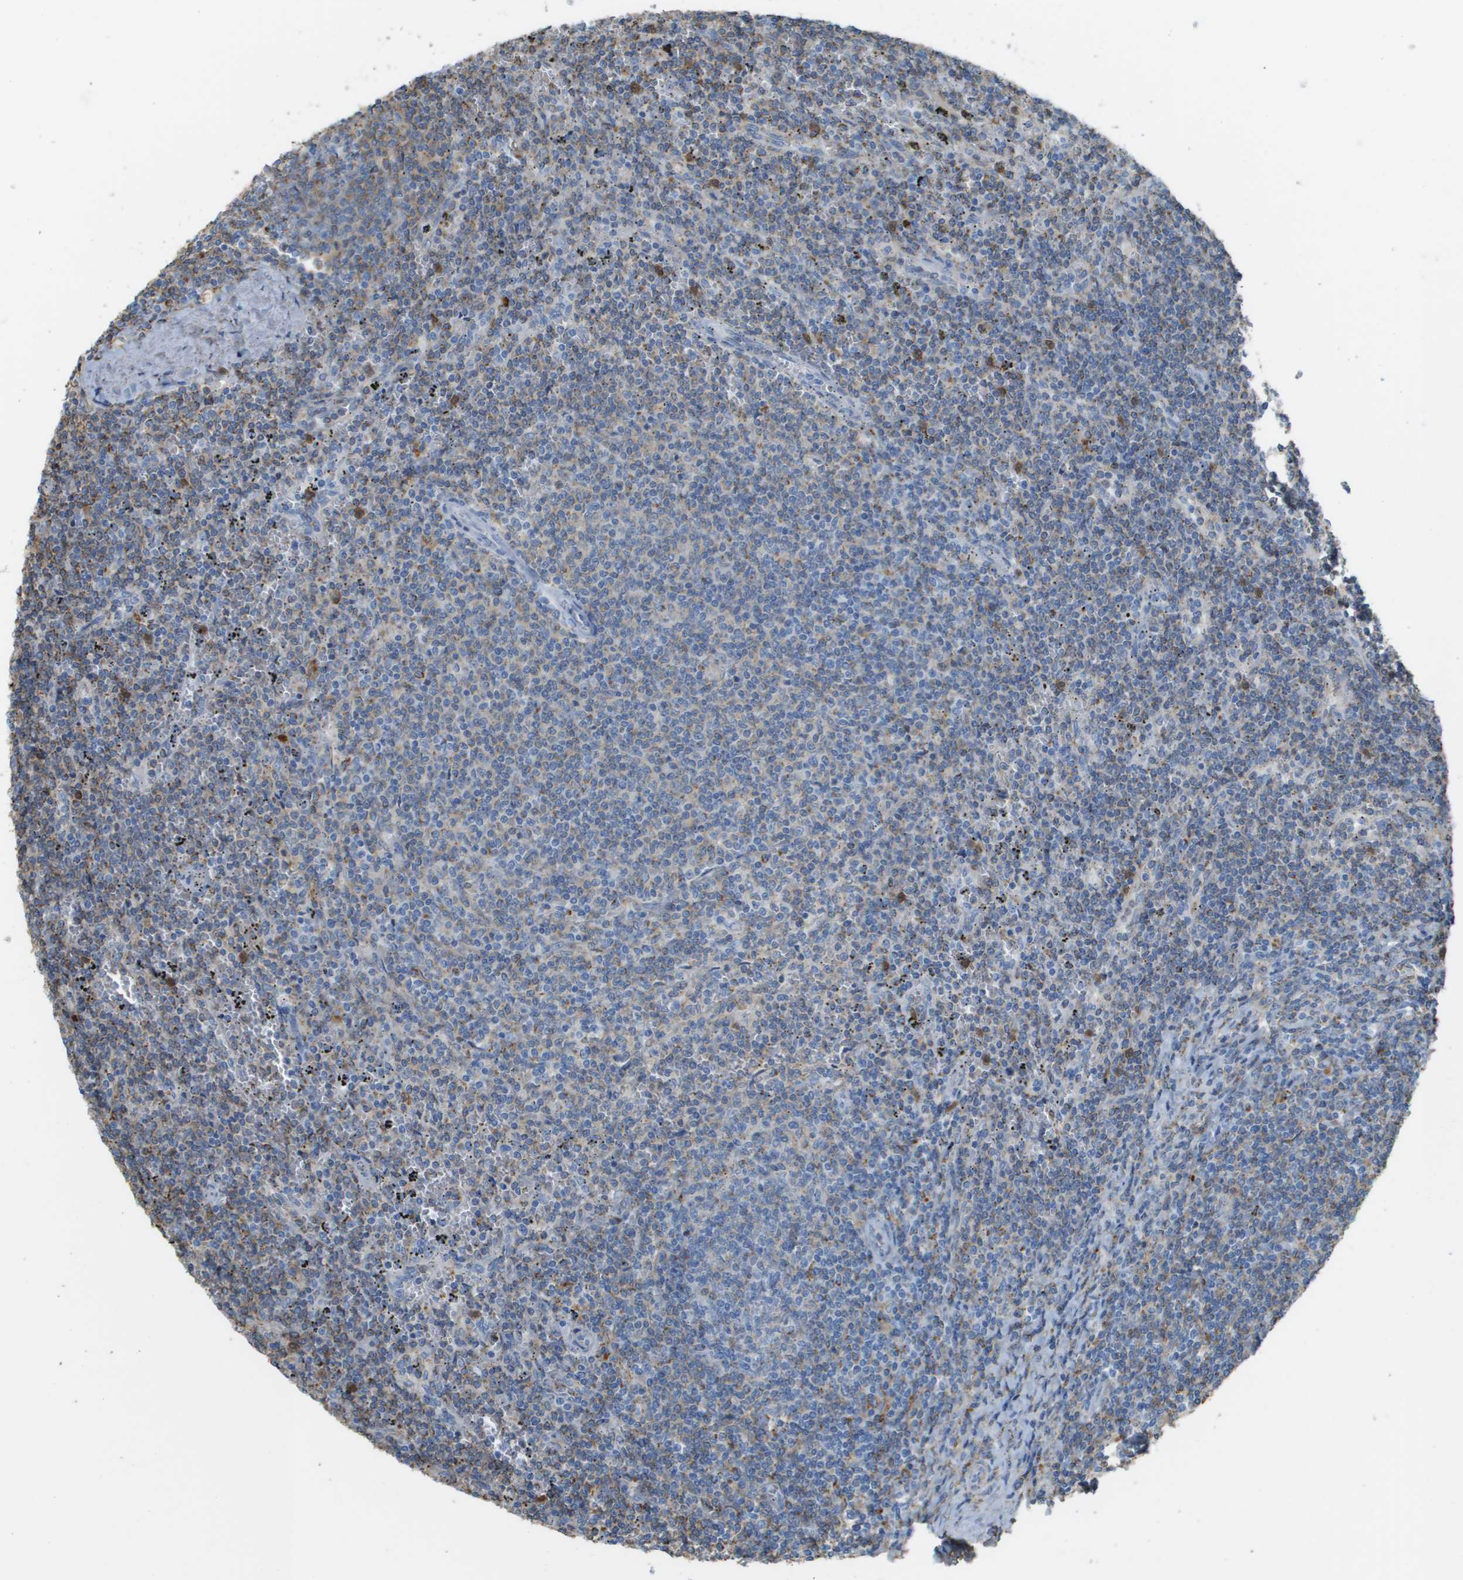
{"staining": {"intensity": "weak", "quantity": "<25%", "location": "cytoplasmic/membranous"}, "tissue": "lymphoma", "cell_type": "Tumor cells", "image_type": "cancer", "snomed": [{"axis": "morphology", "description": "Malignant lymphoma, non-Hodgkin's type, Low grade"}, {"axis": "topography", "description": "Spleen"}], "caption": "Malignant lymphoma, non-Hodgkin's type (low-grade) was stained to show a protein in brown. There is no significant expression in tumor cells.", "gene": "ZBTB43", "patient": {"sex": "female", "age": 50}}